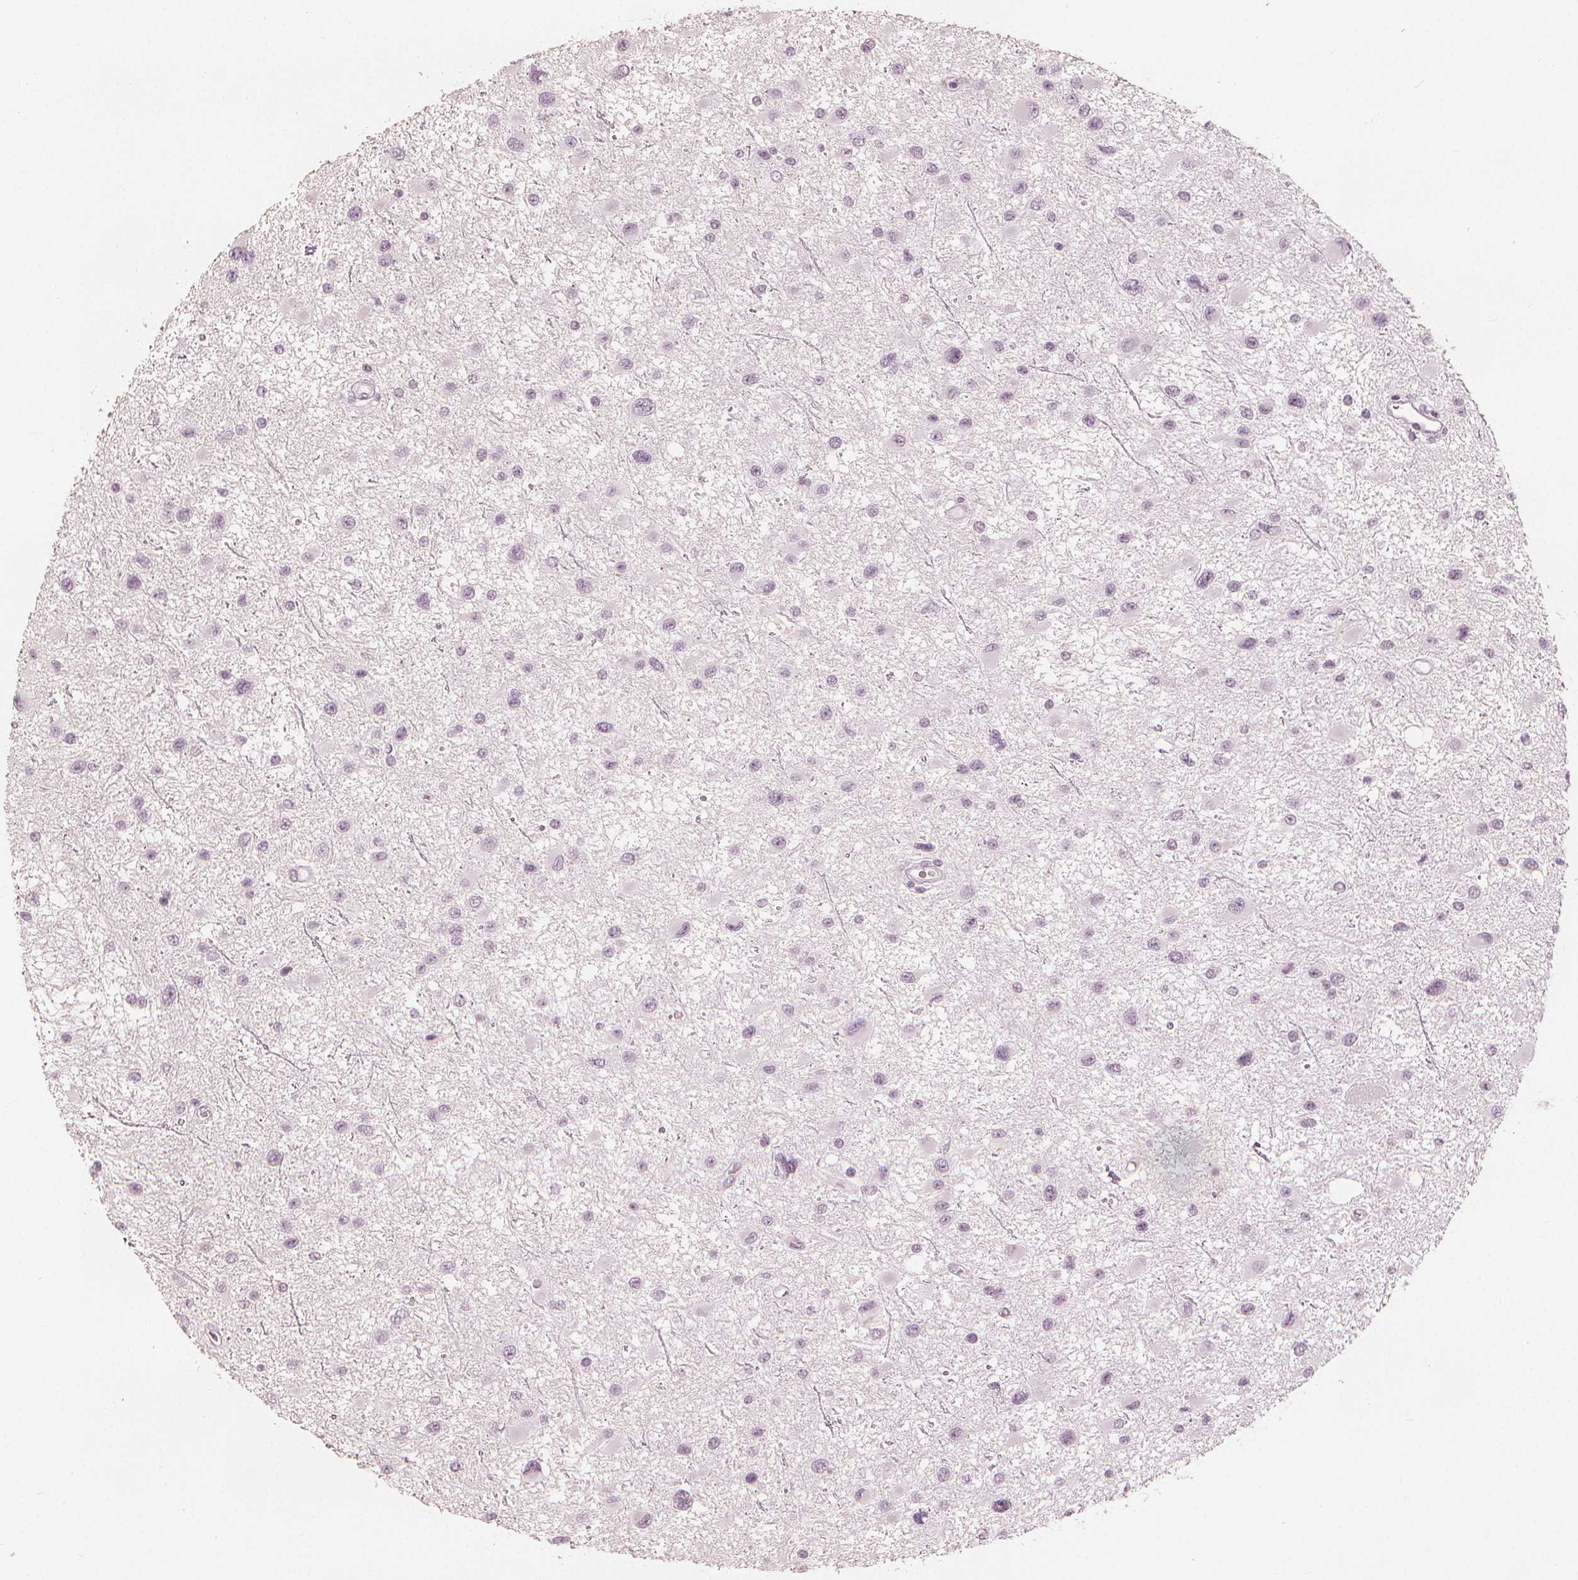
{"staining": {"intensity": "negative", "quantity": "none", "location": "none"}, "tissue": "glioma", "cell_type": "Tumor cells", "image_type": "cancer", "snomed": [{"axis": "morphology", "description": "Glioma, malignant, Low grade"}, {"axis": "topography", "description": "Brain"}], "caption": "DAB immunohistochemical staining of glioma demonstrates no significant positivity in tumor cells.", "gene": "PAEP", "patient": {"sex": "female", "age": 32}}